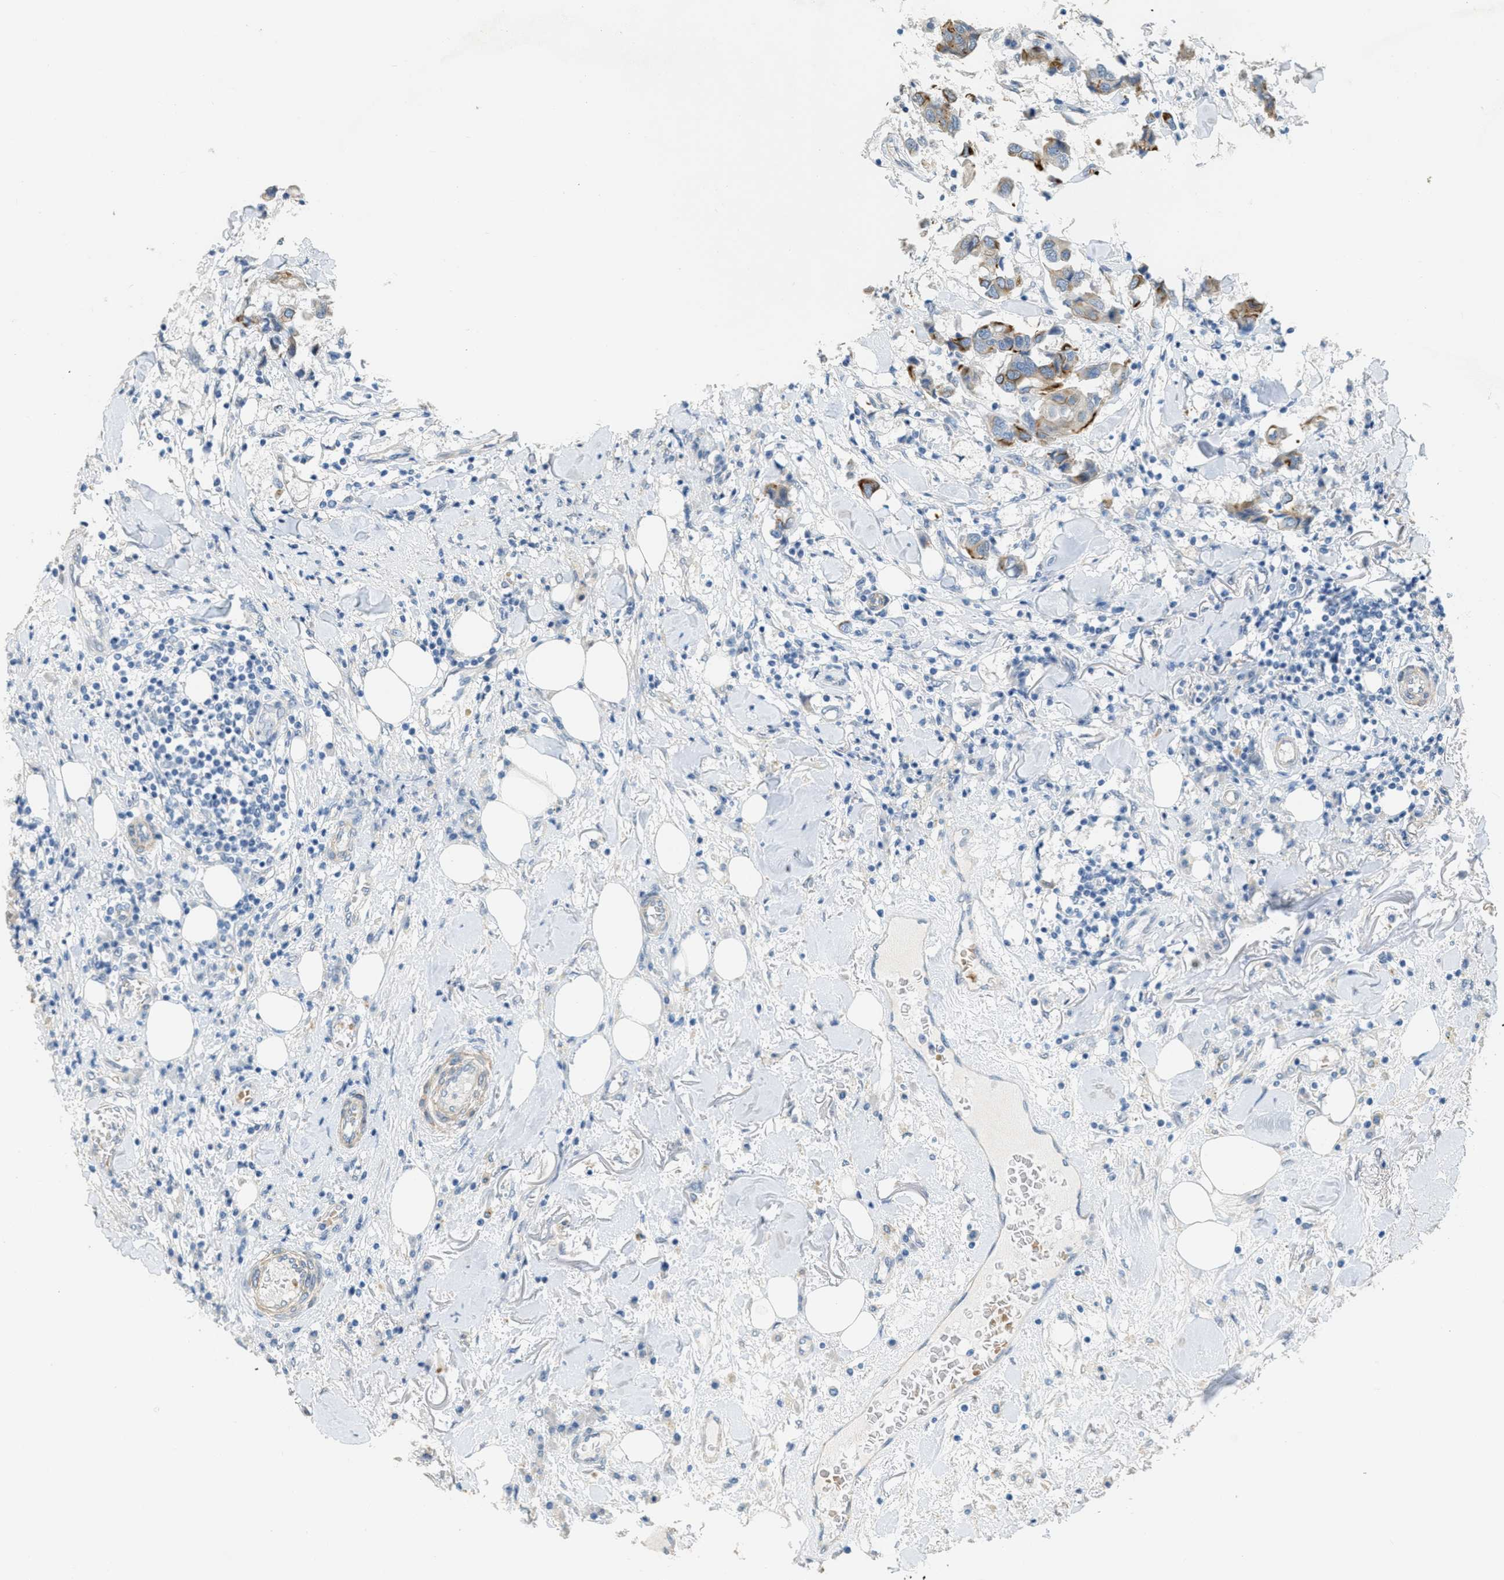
{"staining": {"intensity": "moderate", "quantity": "25%-75%", "location": "cytoplasmic/membranous"}, "tissue": "breast cancer", "cell_type": "Tumor cells", "image_type": "cancer", "snomed": [{"axis": "morphology", "description": "Duct carcinoma"}, {"axis": "topography", "description": "Breast"}], "caption": "Protein analysis of intraductal carcinoma (breast) tissue exhibits moderate cytoplasmic/membranous expression in about 25%-75% of tumor cells. The staining was performed using DAB (3,3'-diaminobenzidine) to visualize the protein expression in brown, while the nuclei were stained in blue with hematoxylin (Magnification: 20x).", "gene": "MRS2", "patient": {"sex": "female", "age": 80}}